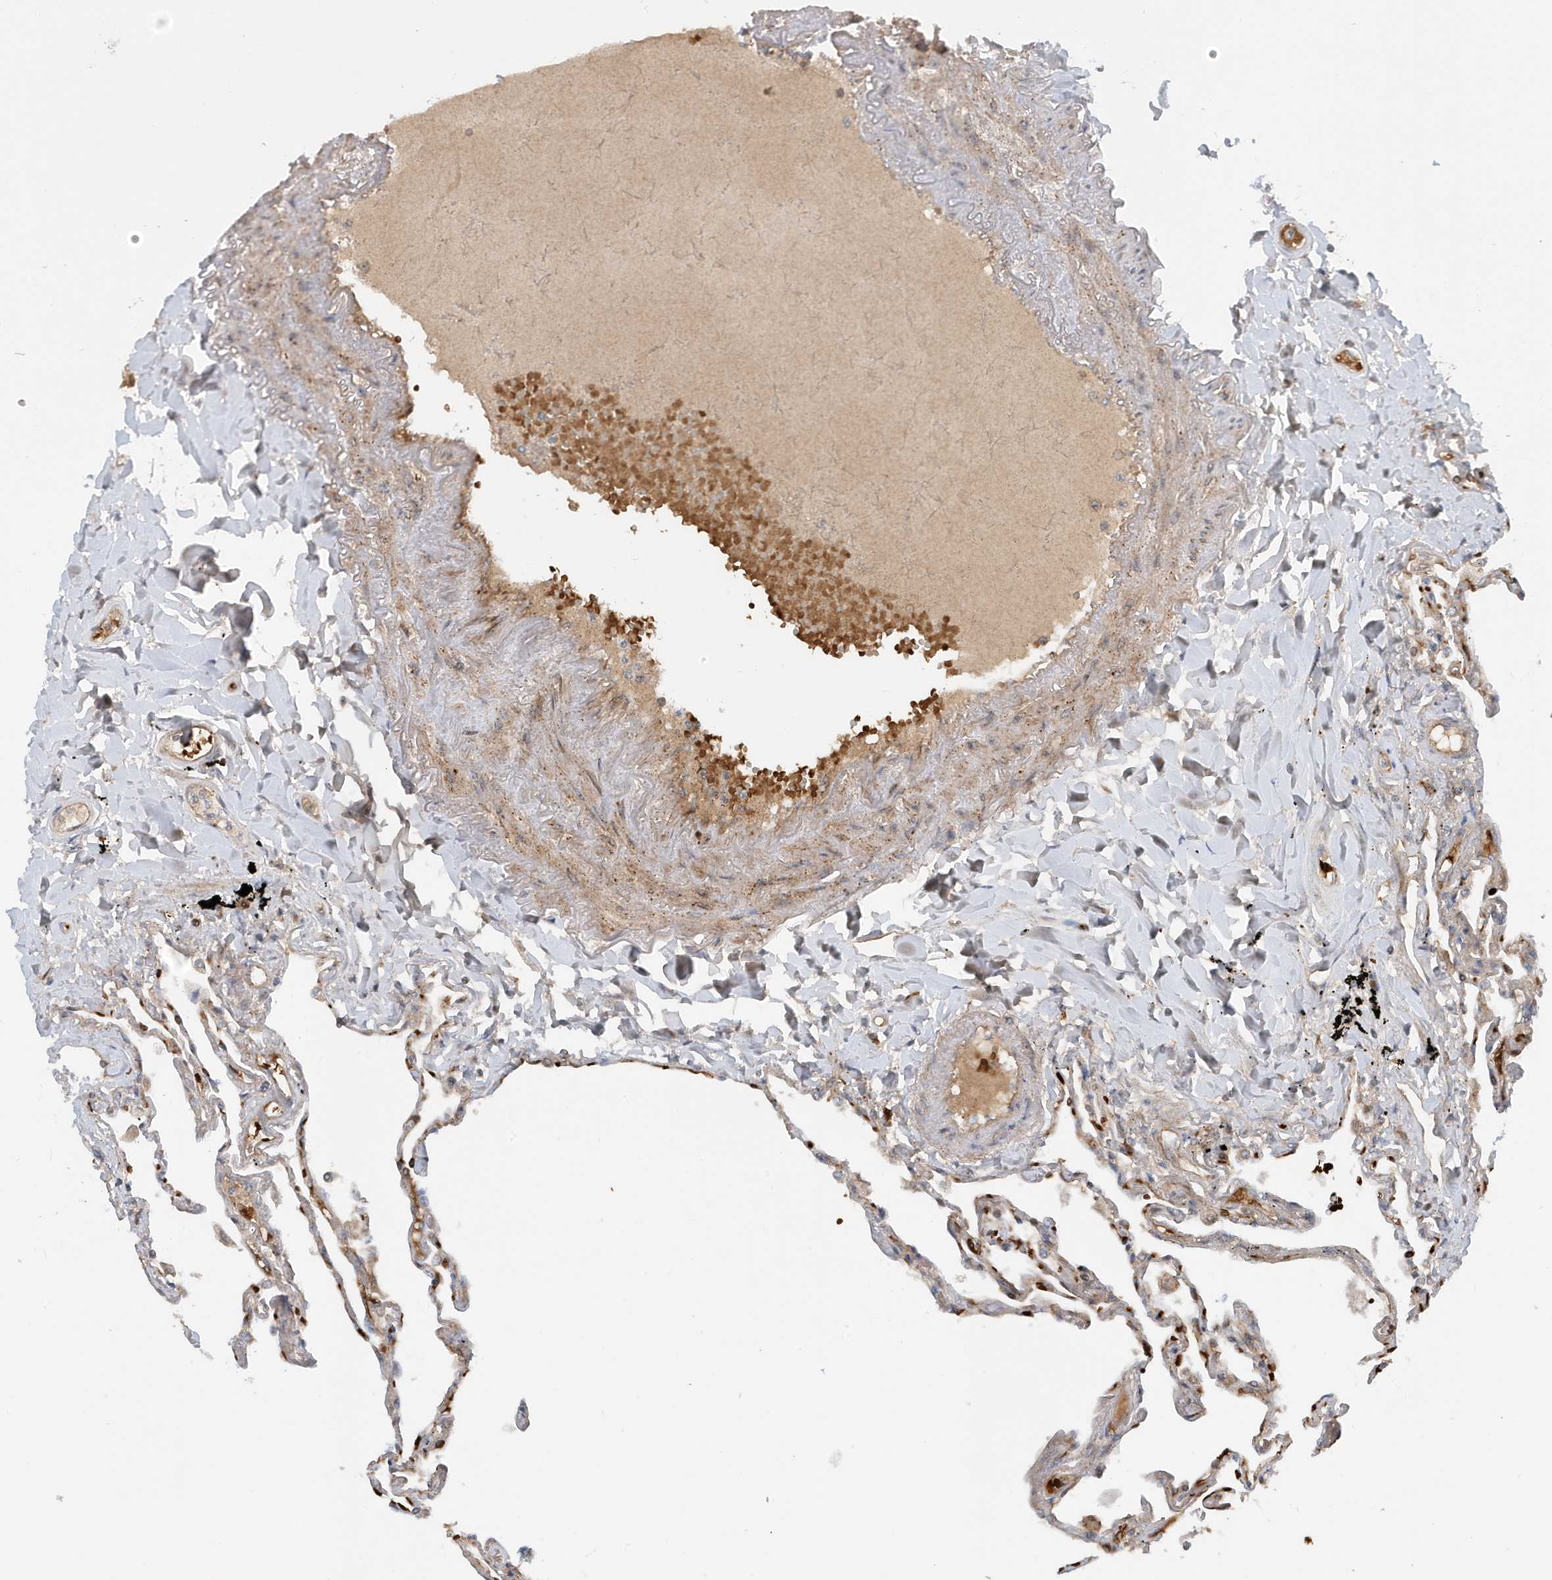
{"staining": {"intensity": "moderate", "quantity": "25%-75%", "location": "cytoplasmic/membranous"}, "tissue": "lung", "cell_type": "Alveolar cells", "image_type": "normal", "snomed": [{"axis": "morphology", "description": "Normal tissue, NOS"}, {"axis": "topography", "description": "Lung"}], "caption": "DAB immunohistochemical staining of benign lung exhibits moderate cytoplasmic/membranous protein positivity in approximately 25%-75% of alveolar cells. The protein of interest is stained brown, and the nuclei are stained in blue (DAB IHC with brightfield microscopy, high magnification).", "gene": "FYCO1", "patient": {"sex": "female", "age": 67}}